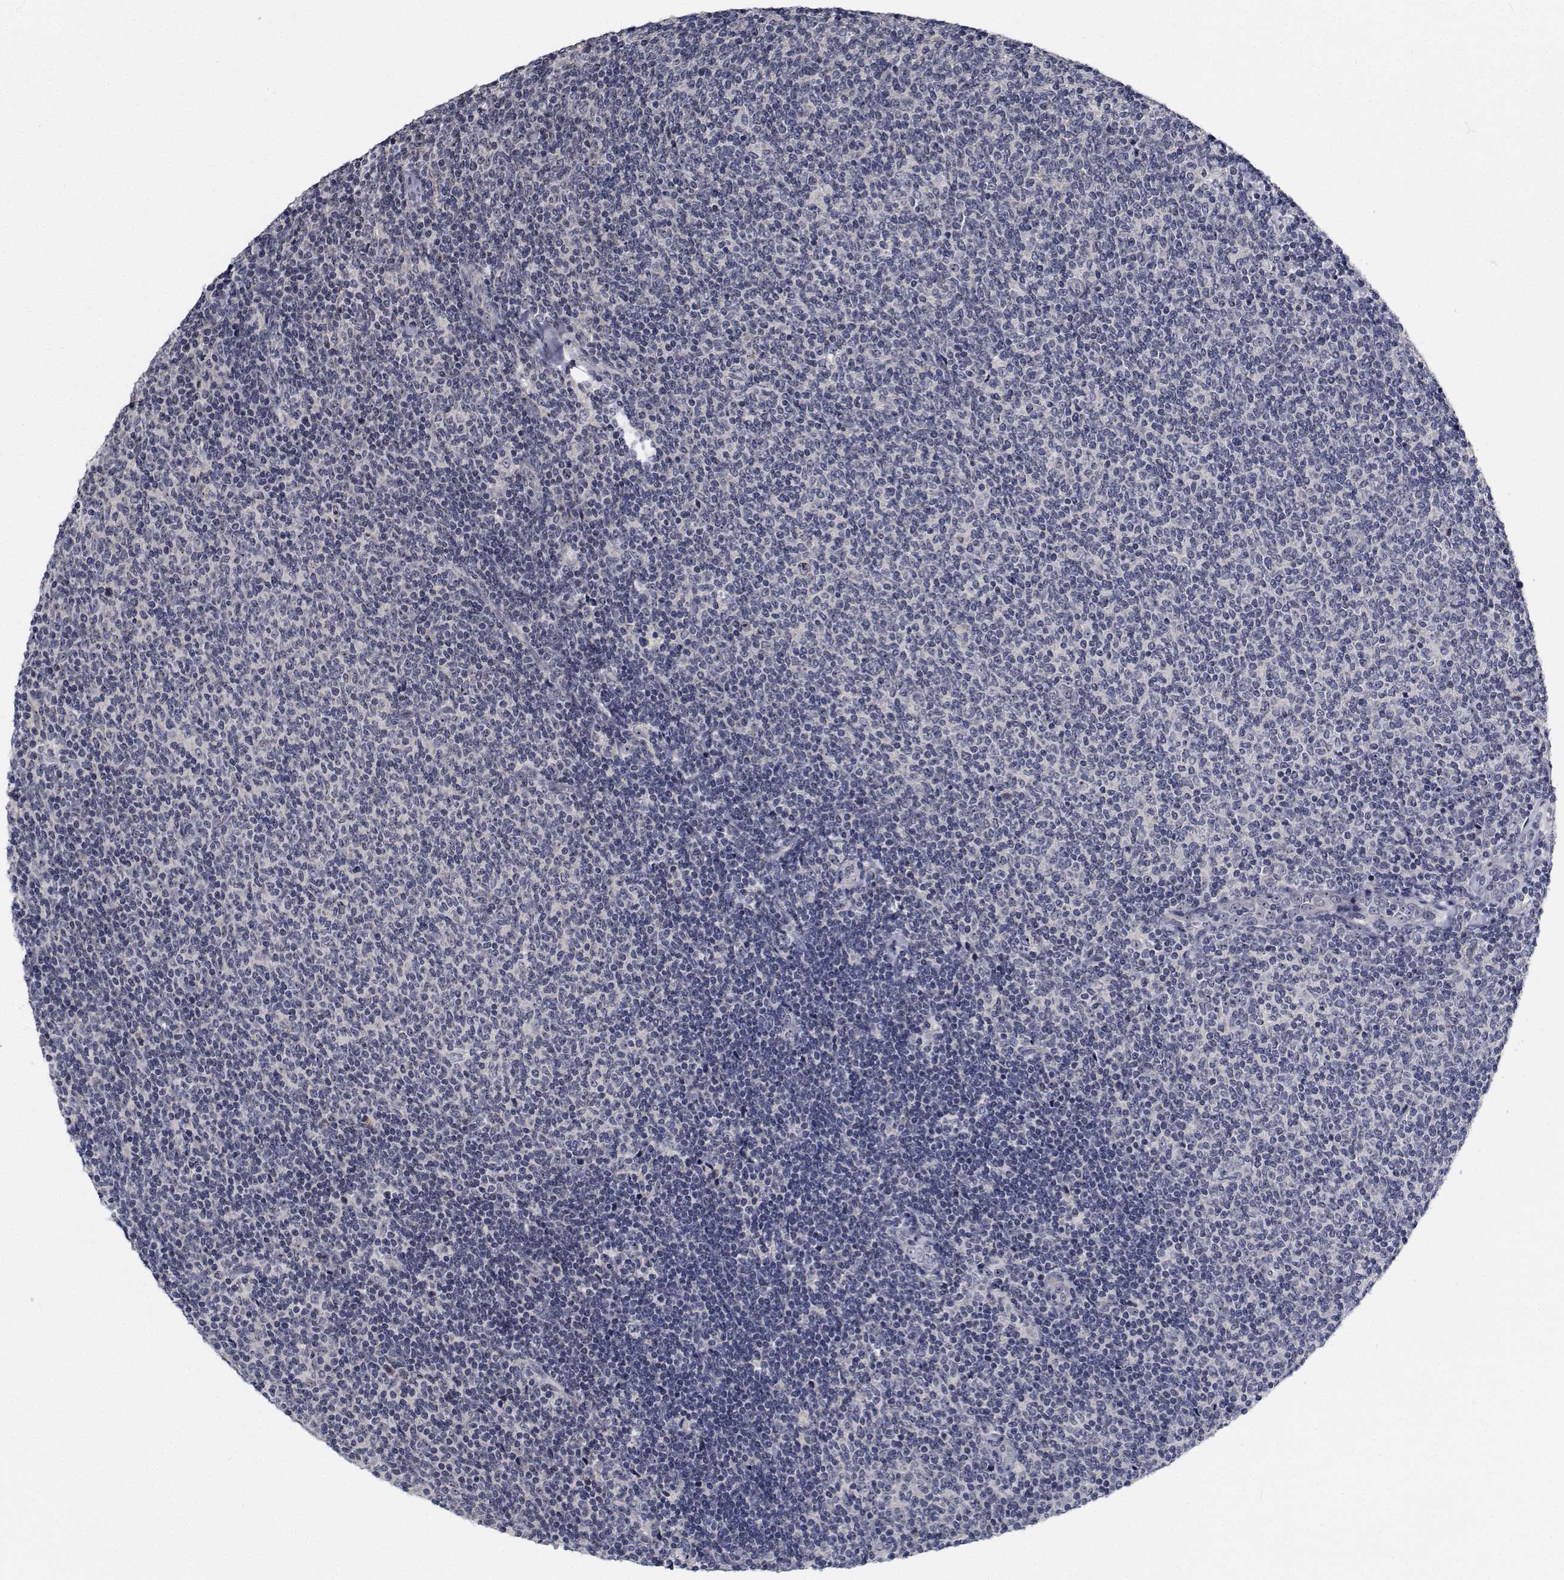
{"staining": {"intensity": "negative", "quantity": "none", "location": "none"}, "tissue": "lymphoma", "cell_type": "Tumor cells", "image_type": "cancer", "snomed": [{"axis": "morphology", "description": "Malignant lymphoma, non-Hodgkin's type, Low grade"}, {"axis": "topography", "description": "Lymph node"}], "caption": "Tumor cells are negative for brown protein staining in malignant lymphoma, non-Hodgkin's type (low-grade).", "gene": "NVL", "patient": {"sex": "male", "age": 52}}